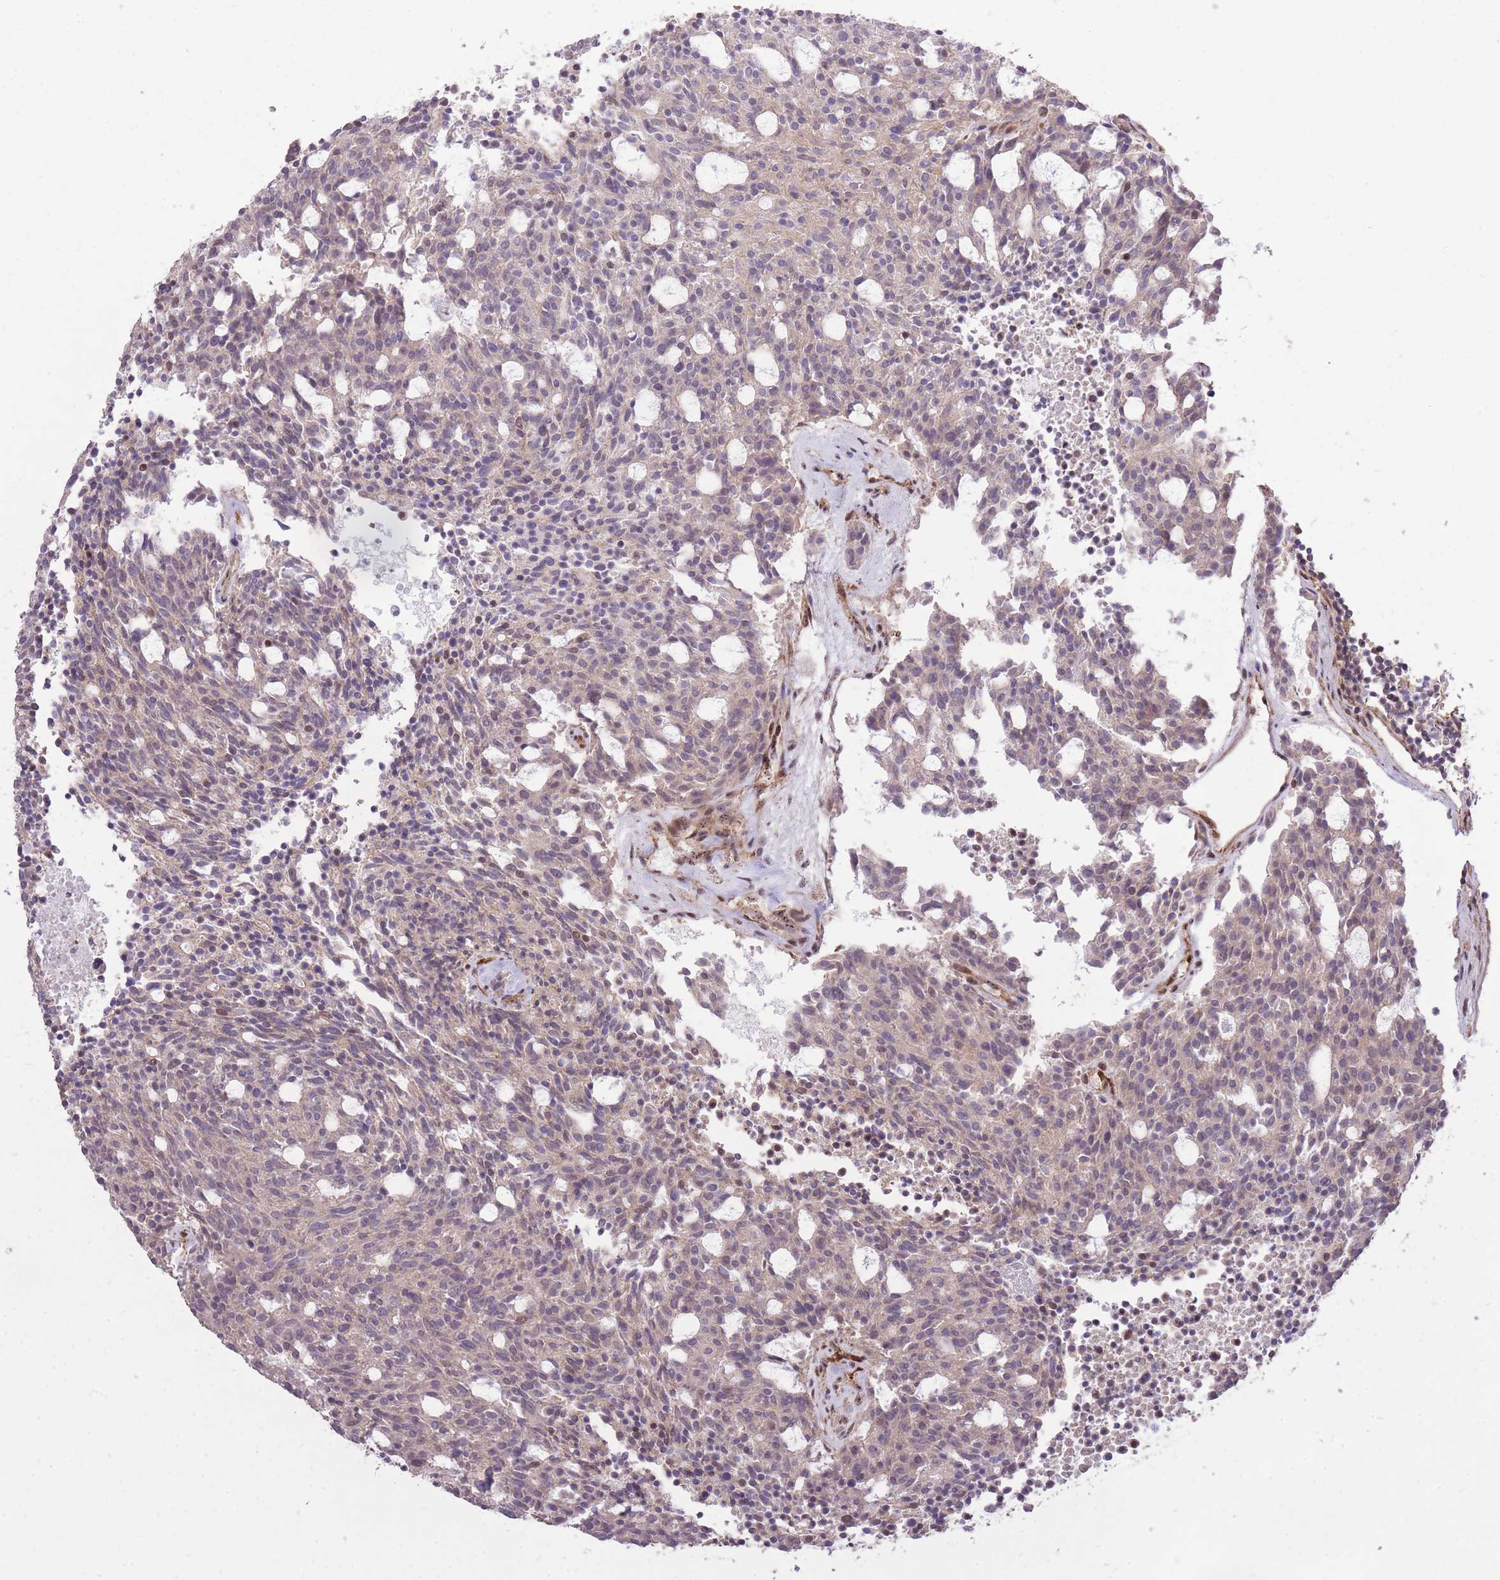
{"staining": {"intensity": "negative", "quantity": "none", "location": "none"}, "tissue": "carcinoid", "cell_type": "Tumor cells", "image_type": "cancer", "snomed": [{"axis": "morphology", "description": "Carcinoid, malignant, NOS"}, {"axis": "topography", "description": "Pancreas"}], "caption": "High magnification brightfield microscopy of carcinoid stained with DAB (brown) and counterstained with hematoxylin (blue): tumor cells show no significant expression. Nuclei are stained in blue.", "gene": "PLD1", "patient": {"sex": "female", "age": 54}}